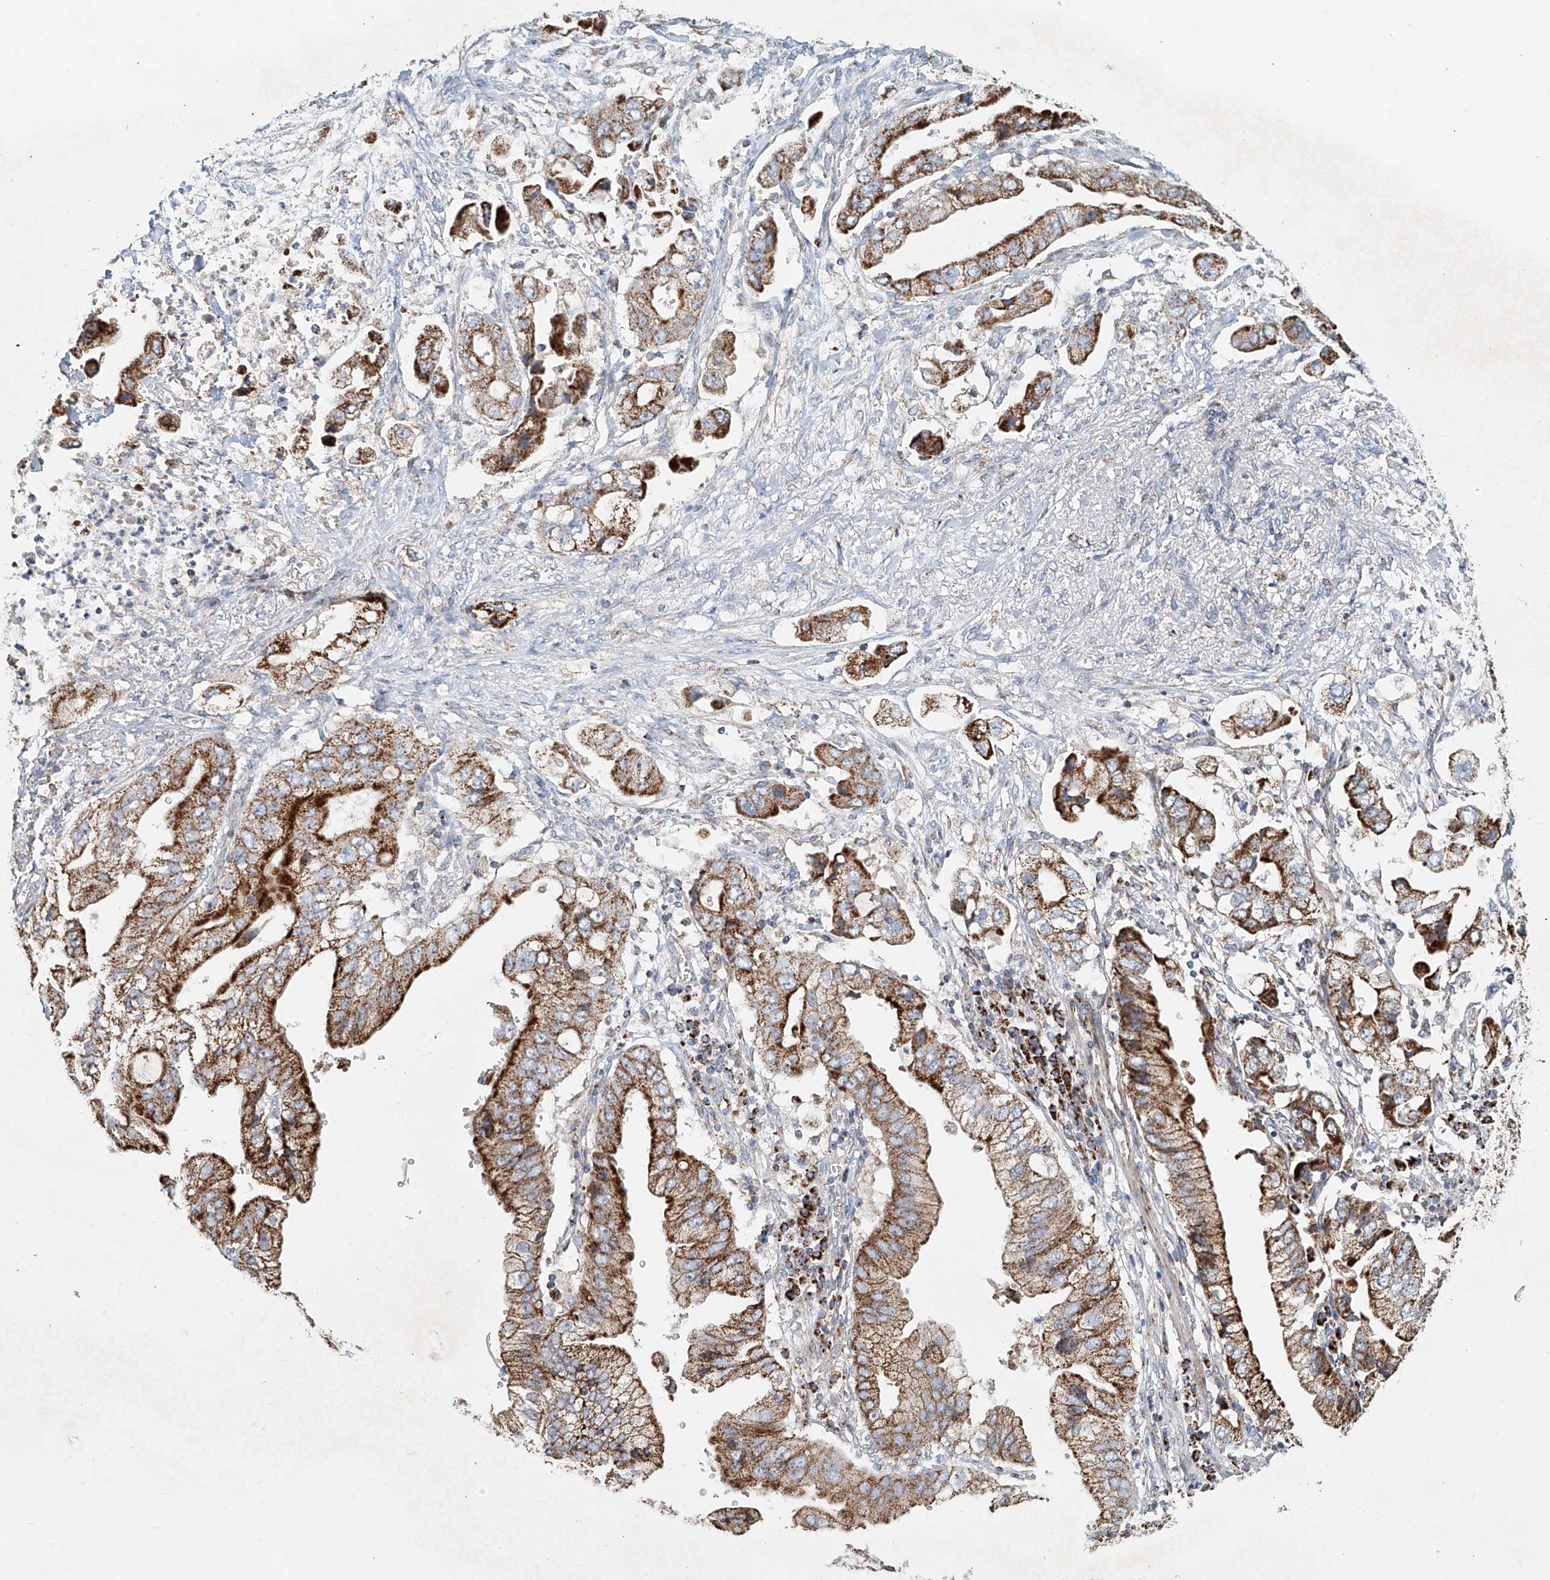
{"staining": {"intensity": "strong", "quantity": ">75%", "location": "cytoplasmic/membranous"}, "tissue": "stomach cancer", "cell_type": "Tumor cells", "image_type": "cancer", "snomed": [{"axis": "morphology", "description": "Adenocarcinoma, NOS"}, {"axis": "topography", "description": "Stomach"}], "caption": "DAB (3,3'-diaminobenzidine) immunohistochemical staining of adenocarcinoma (stomach) displays strong cytoplasmic/membranous protein positivity in approximately >75% of tumor cells.", "gene": "CARD10", "patient": {"sex": "male", "age": 62}}